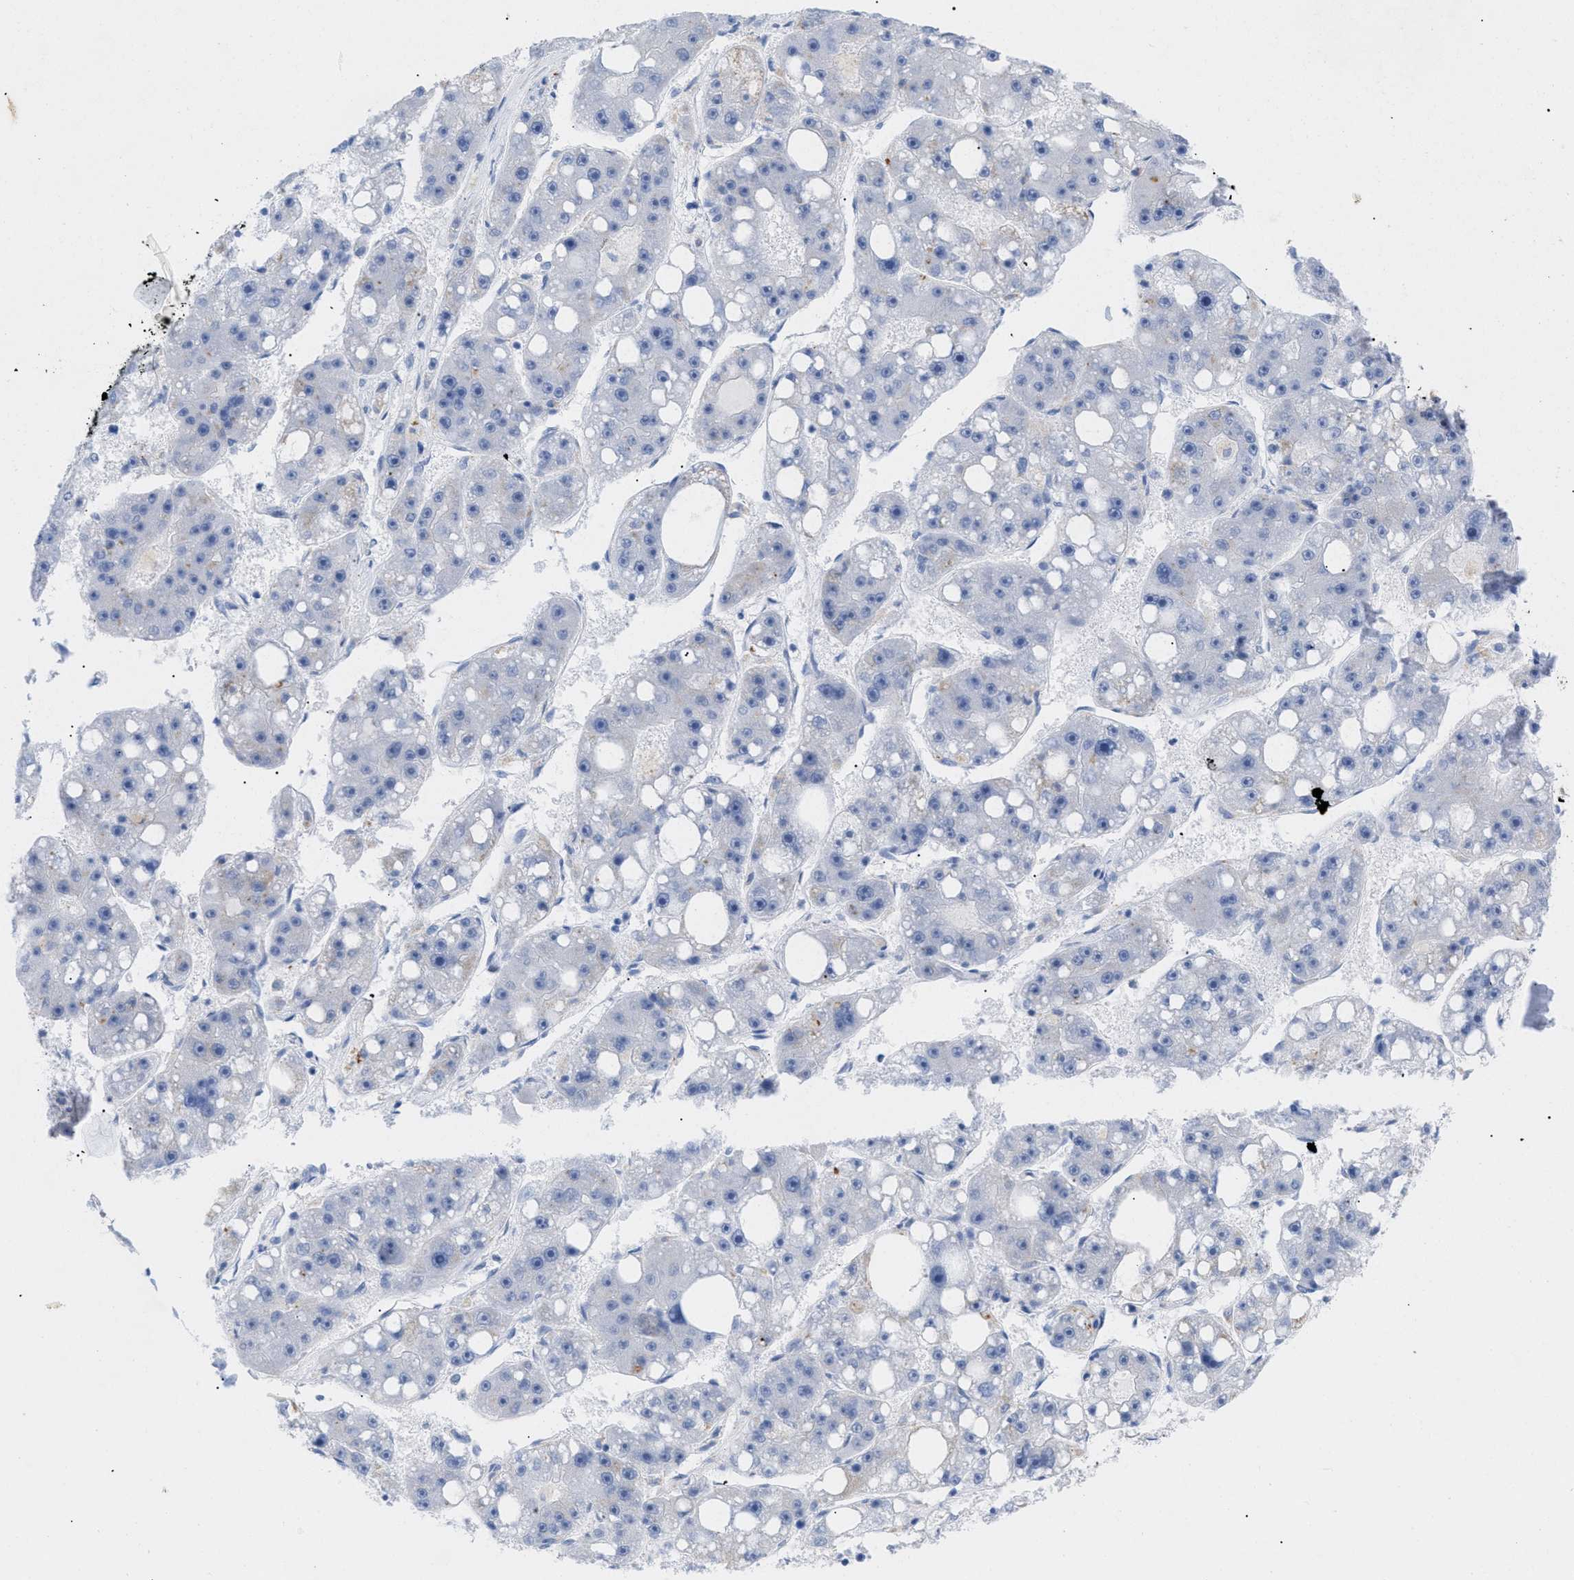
{"staining": {"intensity": "negative", "quantity": "none", "location": "none"}, "tissue": "liver cancer", "cell_type": "Tumor cells", "image_type": "cancer", "snomed": [{"axis": "morphology", "description": "Carcinoma, Hepatocellular, NOS"}, {"axis": "topography", "description": "Liver"}], "caption": "IHC of hepatocellular carcinoma (liver) reveals no positivity in tumor cells.", "gene": "DRAM2", "patient": {"sex": "female", "age": 61}}